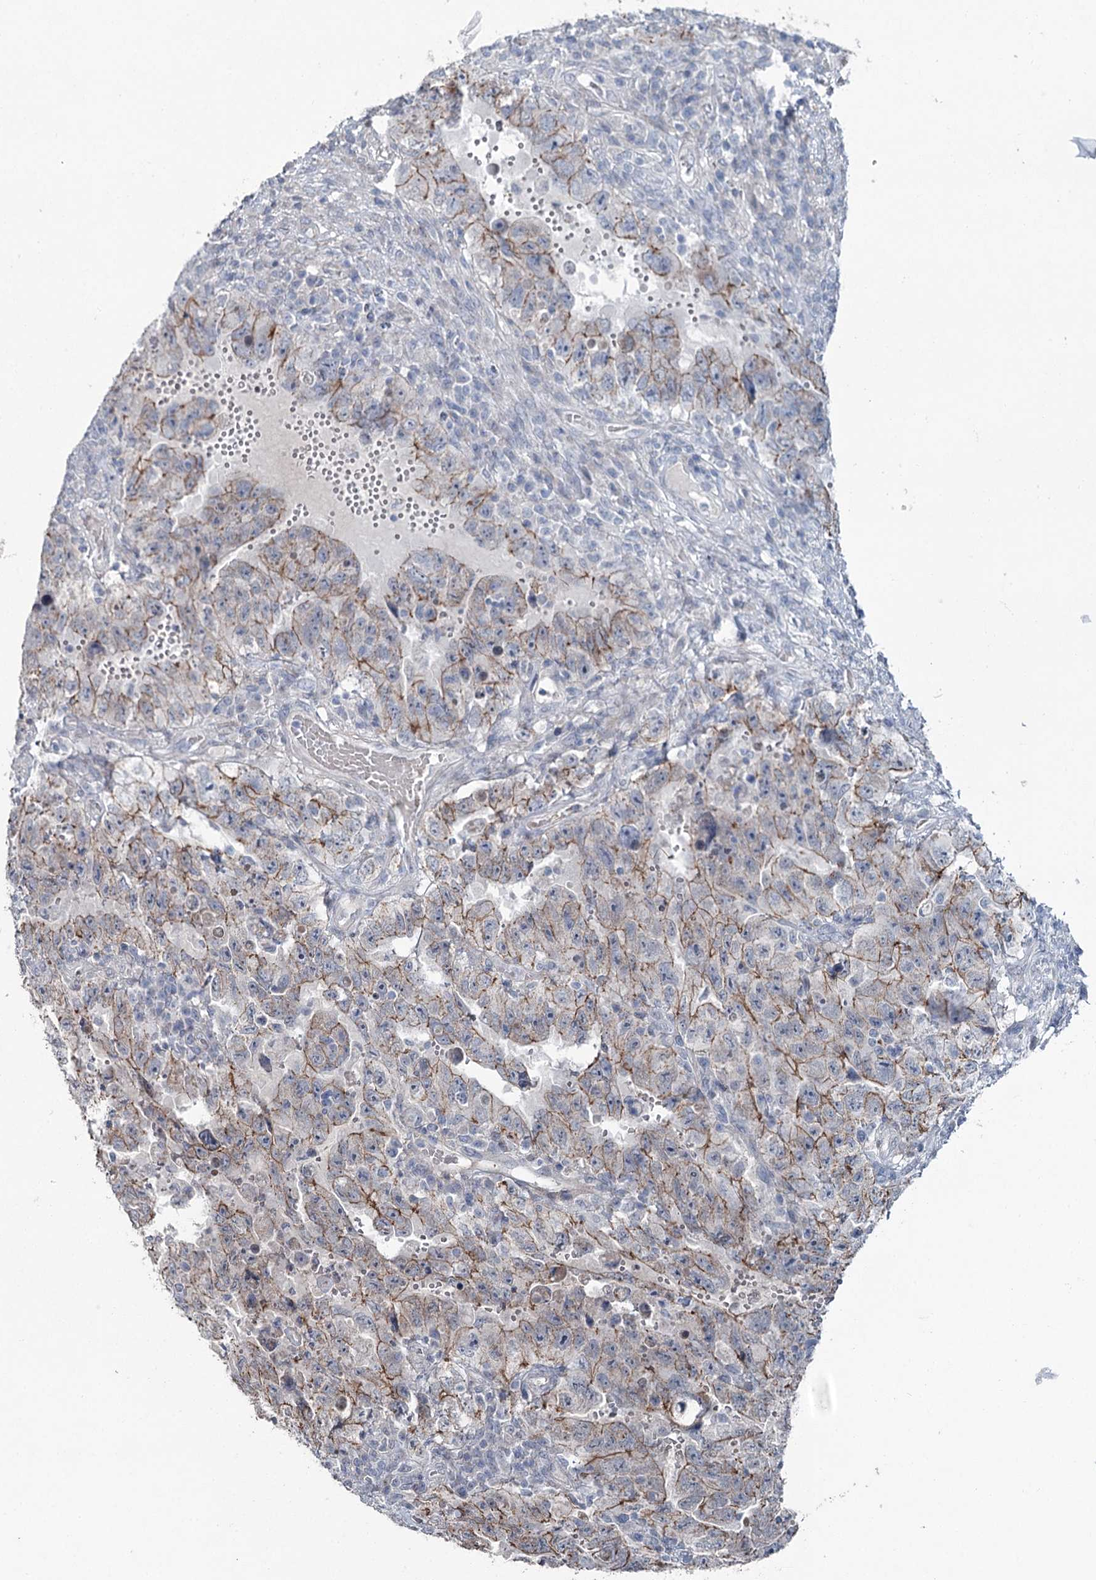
{"staining": {"intensity": "moderate", "quantity": "25%-75%", "location": "cytoplasmic/membranous"}, "tissue": "testis cancer", "cell_type": "Tumor cells", "image_type": "cancer", "snomed": [{"axis": "morphology", "description": "Carcinoma, Embryonal, NOS"}, {"axis": "topography", "description": "Testis"}], "caption": "Brown immunohistochemical staining in embryonal carcinoma (testis) reveals moderate cytoplasmic/membranous expression in approximately 25%-75% of tumor cells. Nuclei are stained in blue.", "gene": "FAM120B", "patient": {"sex": "male", "age": 26}}